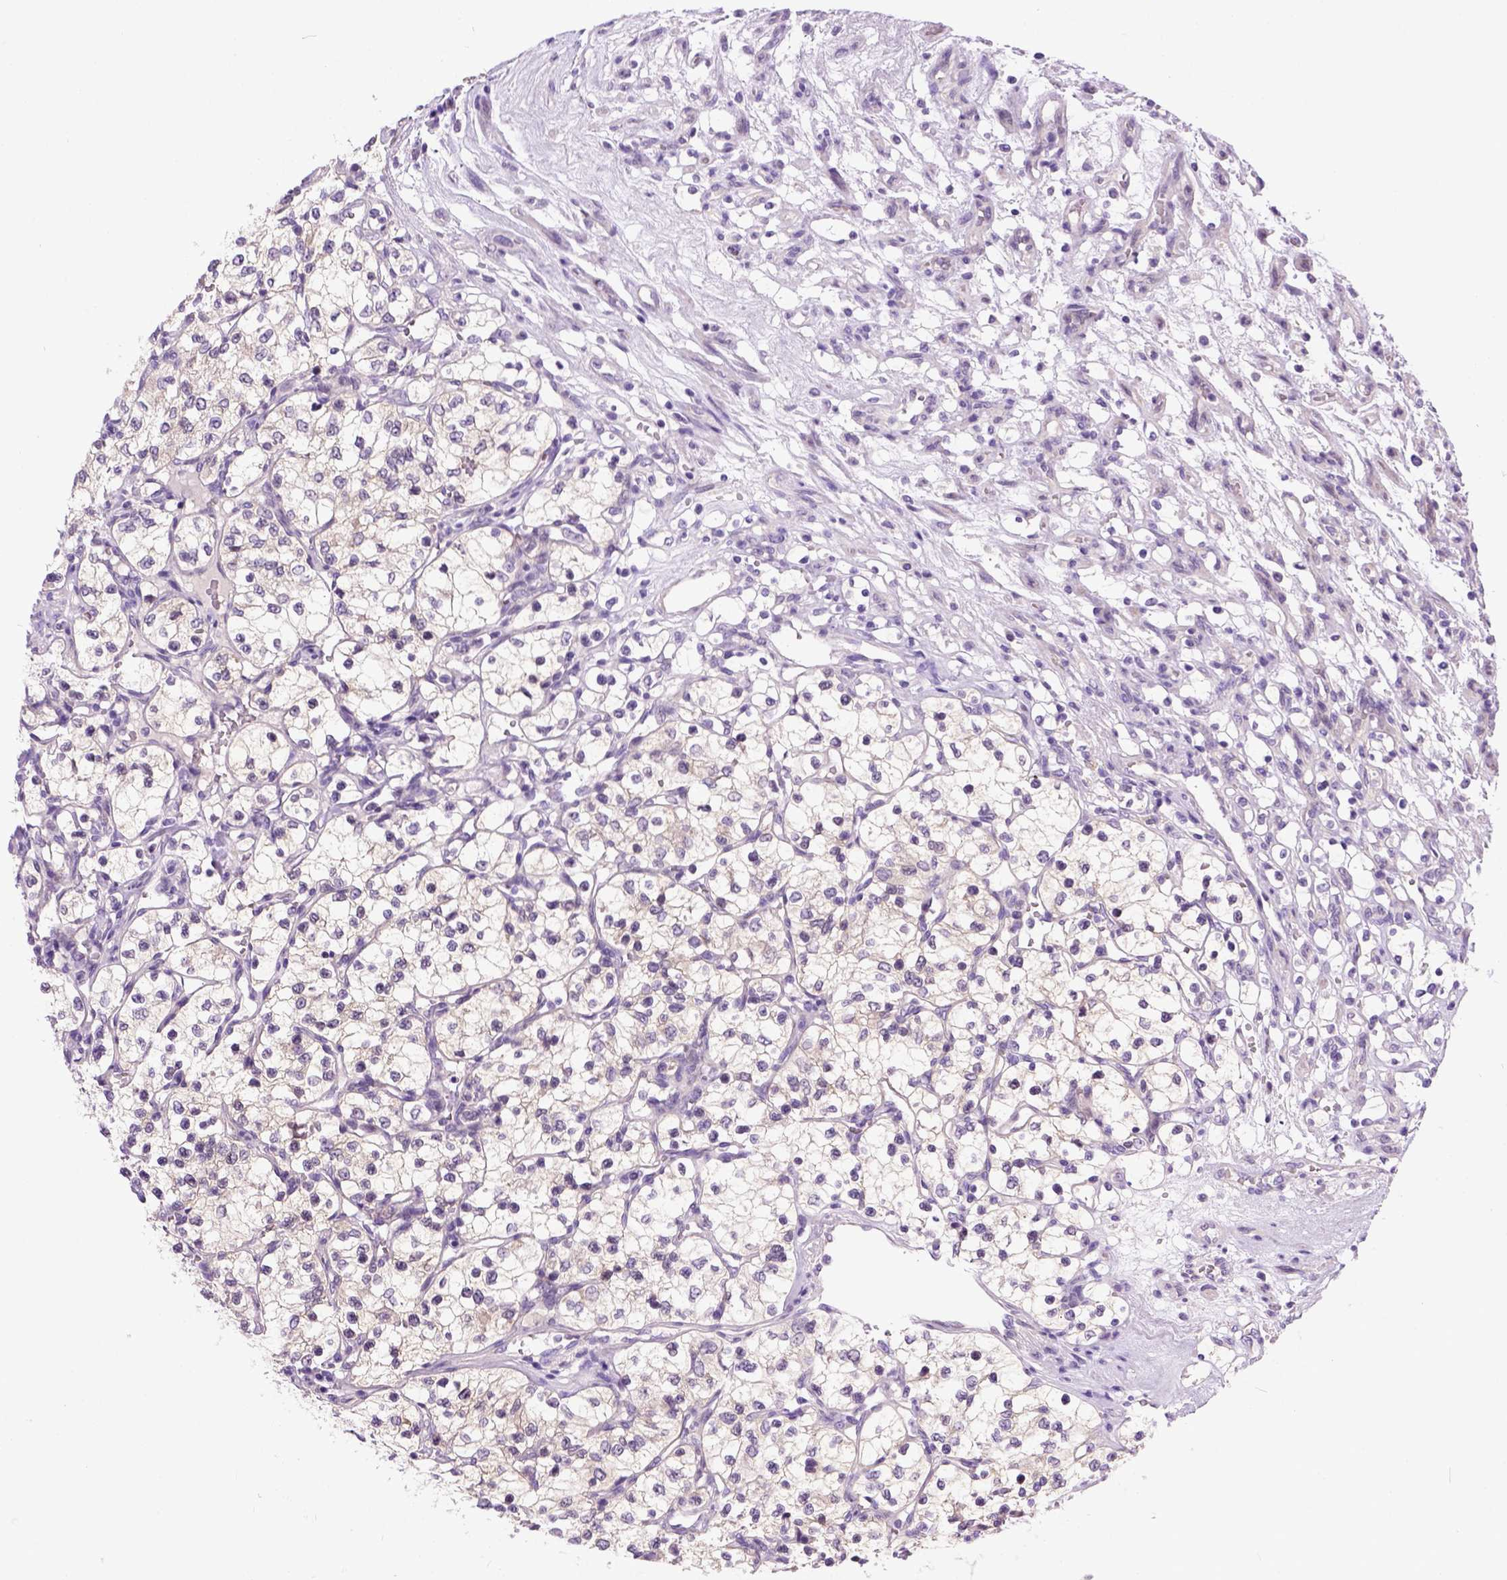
{"staining": {"intensity": "weak", "quantity": "25%-75%", "location": "cytoplasmic/membranous"}, "tissue": "renal cancer", "cell_type": "Tumor cells", "image_type": "cancer", "snomed": [{"axis": "morphology", "description": "Adenocarcinoma, NOS"}, {"axis": "topography", "description": "Kidney"}], "caption": "IHC staining of adenocarcinoma (renal), which shows low levels of weak cytoplasmic/membranous staining in about 25%-75% of tumor cells indicating weak cytoplasmic/membranous protein staining. The staining was performed using DAB (3,3'-diaminobenzidine) (brown) for protein detection and nuclei were counterstained in hematoxylin (blue).", "gene": "NEK5", "patient": {"sex": "female", "age": 69}}